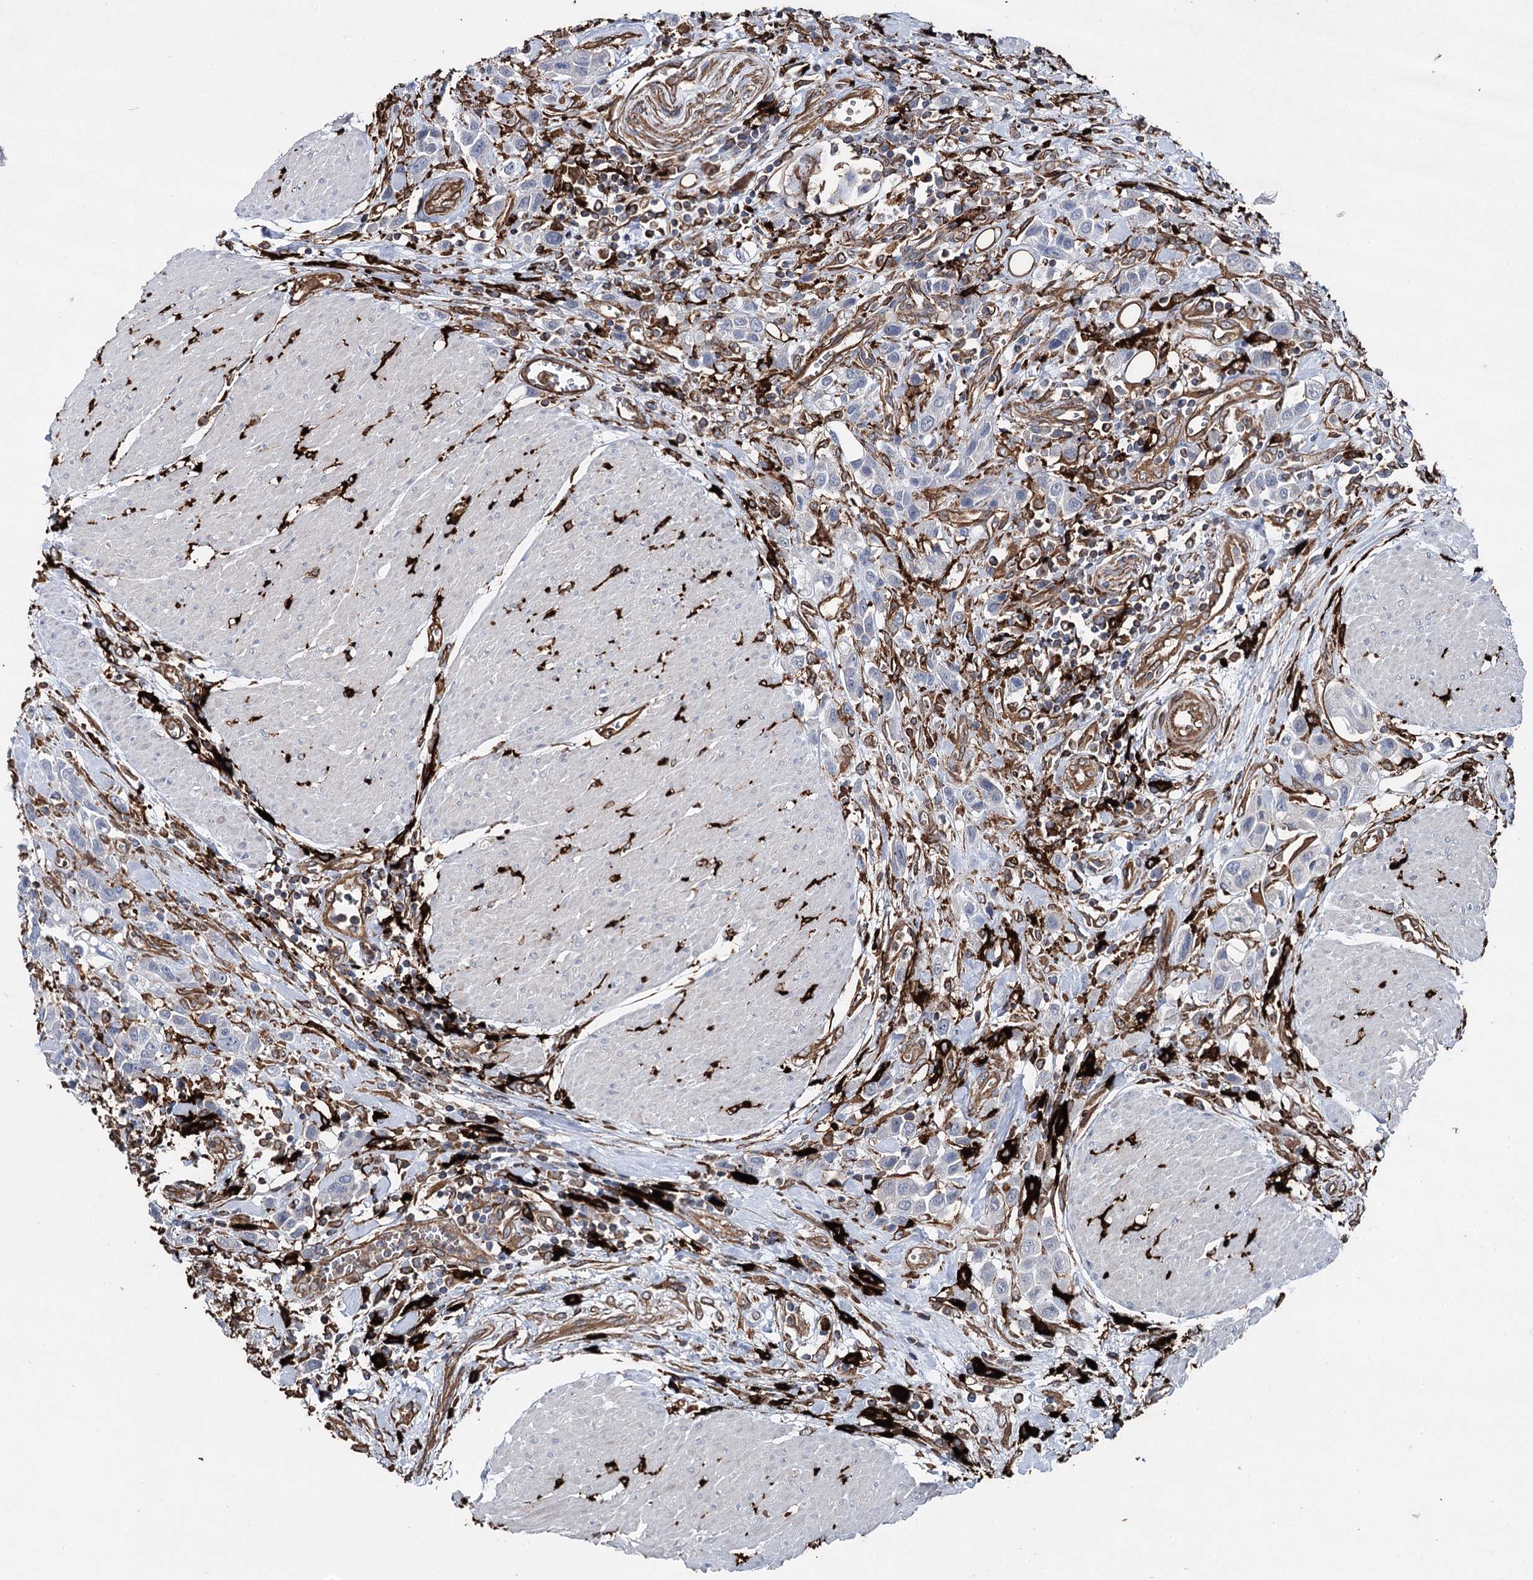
{"staining": {"intensity": "negative", "quantity": "none", "location": "none"}, "tissue": "urothelial cancer", "cell_type": "Tumor cells", "image_type": "cancer", "snomed": [{"axis": "morphology", "description": "Urothelial carcinoma, High grade"}, {"axis": "topography", "description": "Urinary bladder"}], "caption": "Immunohistochemical staining of urothelial cancer exhibits no significant staining in tumor cells.", "gene": "CLEC4M", "patient": {"sex": "male", "age": 50}}